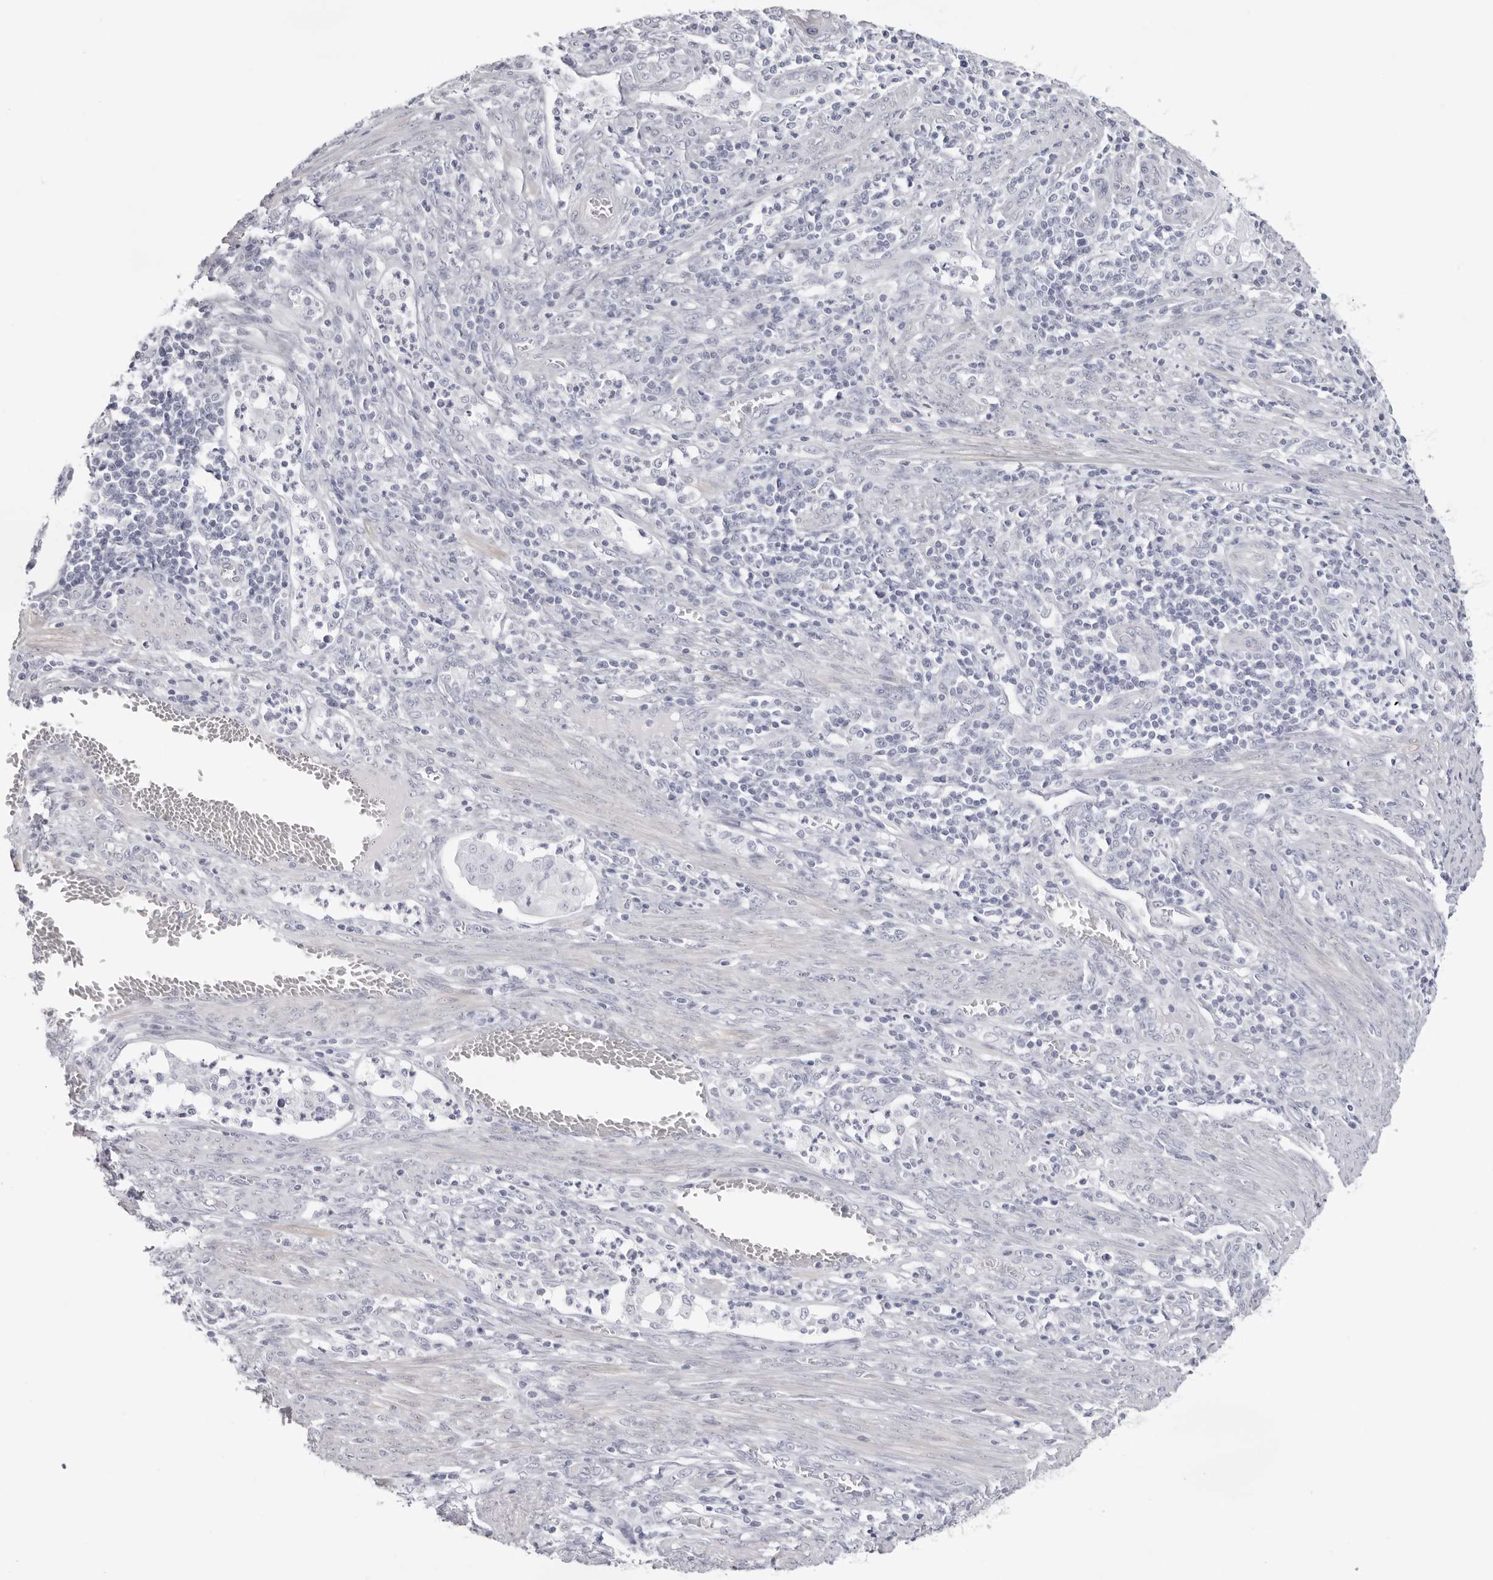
{"staining": {"intensity": "negative", "quantity": "none", "location": "none"}, "tissue": "endometrial cancer", "cell_type": "Tumor cells", "image_type": "cancer", "snomed": [{"axis": "morphology", "description": "Adenocarcinoma, NOS"}, {"axis": "topography", "description": "Endometrium"}], "caption": "Immunohistochemistry (IHC) histopathology image of human endometrial cancer stained for a protein (brown), which reveals no positivity in tumor cells. (IHC, brightfield microscopy, high magnification).", "gene": "INSL3", "patient": {"sex": "female", "age": 51}}